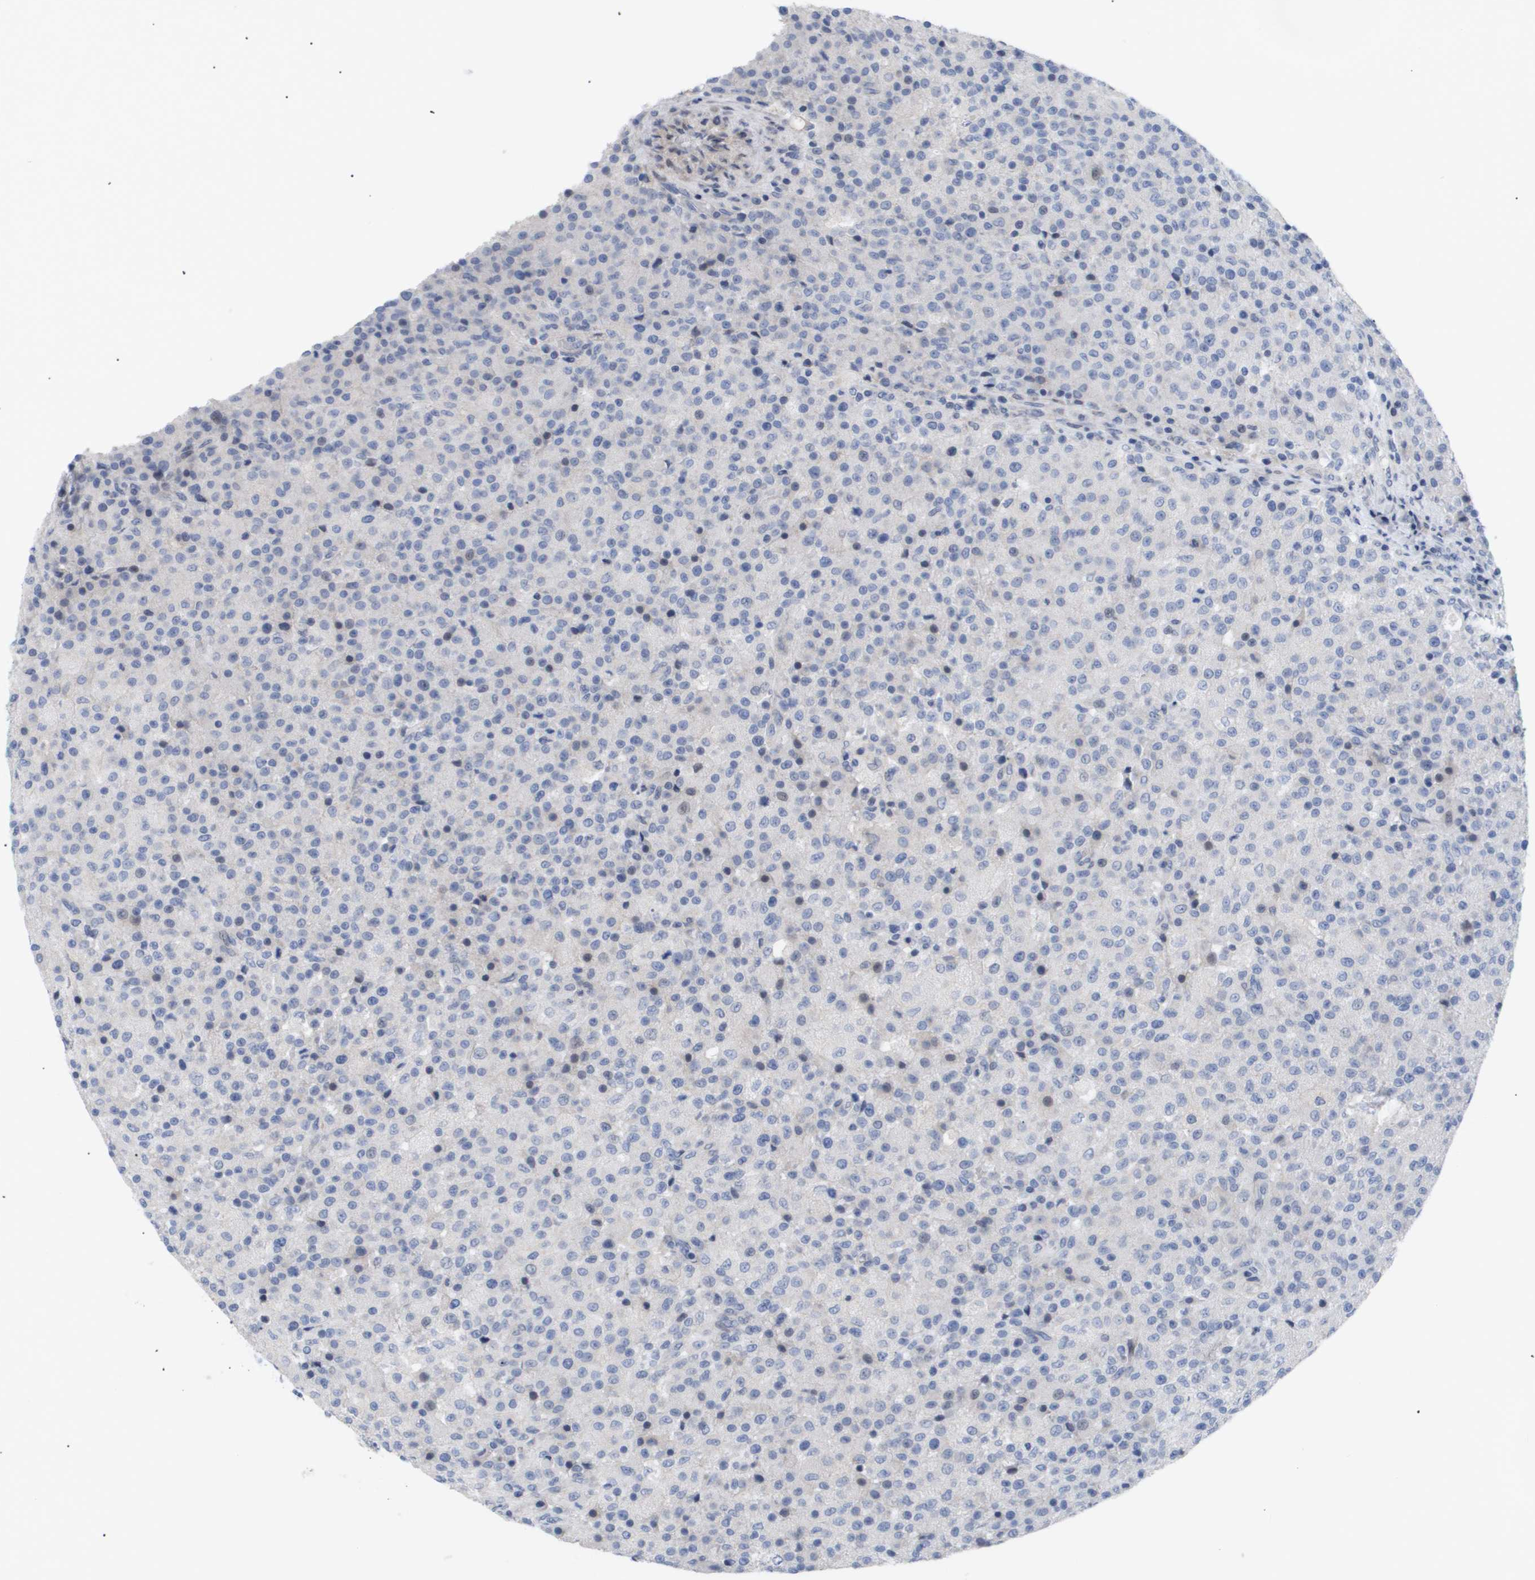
{"staining": {"intensity": "negative", "quantity": "none", "location": "none"}, "tissue": "testis cancer", "cell_type": "Tumor cells", "image_type": "cancer", "snomed": [{"axis": "morphology", "description": "Seminoma, NOS"}, {"axis": "topography", "description": "Testis"}], "caption": "Immunohistochemistry (IHC) histopathology image of testis cancer stained for a protein (brown), which exhibits no positivity in tumor cells.", "gene": "CAV3", "patient": {"sex": "male", "age": 59}}